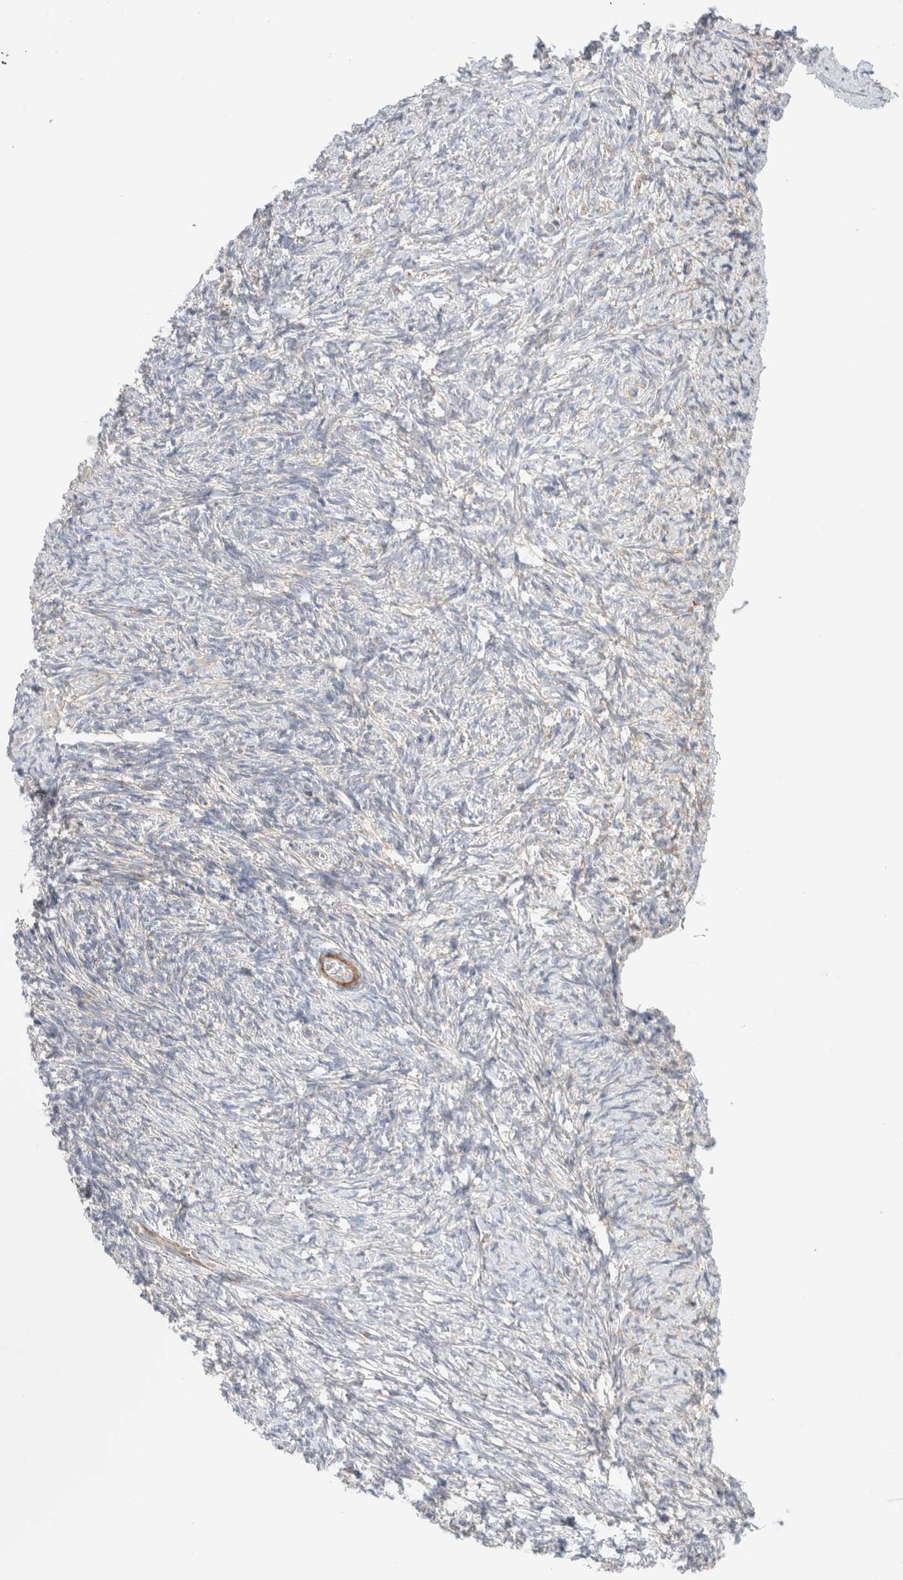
{"staining": {"intensity": "weak", "quantity": "25%-75%", "location": "cytoplasmic/membranous"}, "tissue": "ovary", "cell_type": "Follicle cells", "image_type": "normal", "snomed": [{"axis": "morphology", "description": "Normal tissue, NOS"}, {"axis": "topography", "description": "Ovary"}], "caption": "IHC photomicrograph of unremarkable human ovary stained for a protein (brown), which shows low levels of weak cytoplasmic/membranous staining in about 25%-75% of follicle cells.", "gene": "MRM3", "patient": {"sex": "female", "age": 41}}